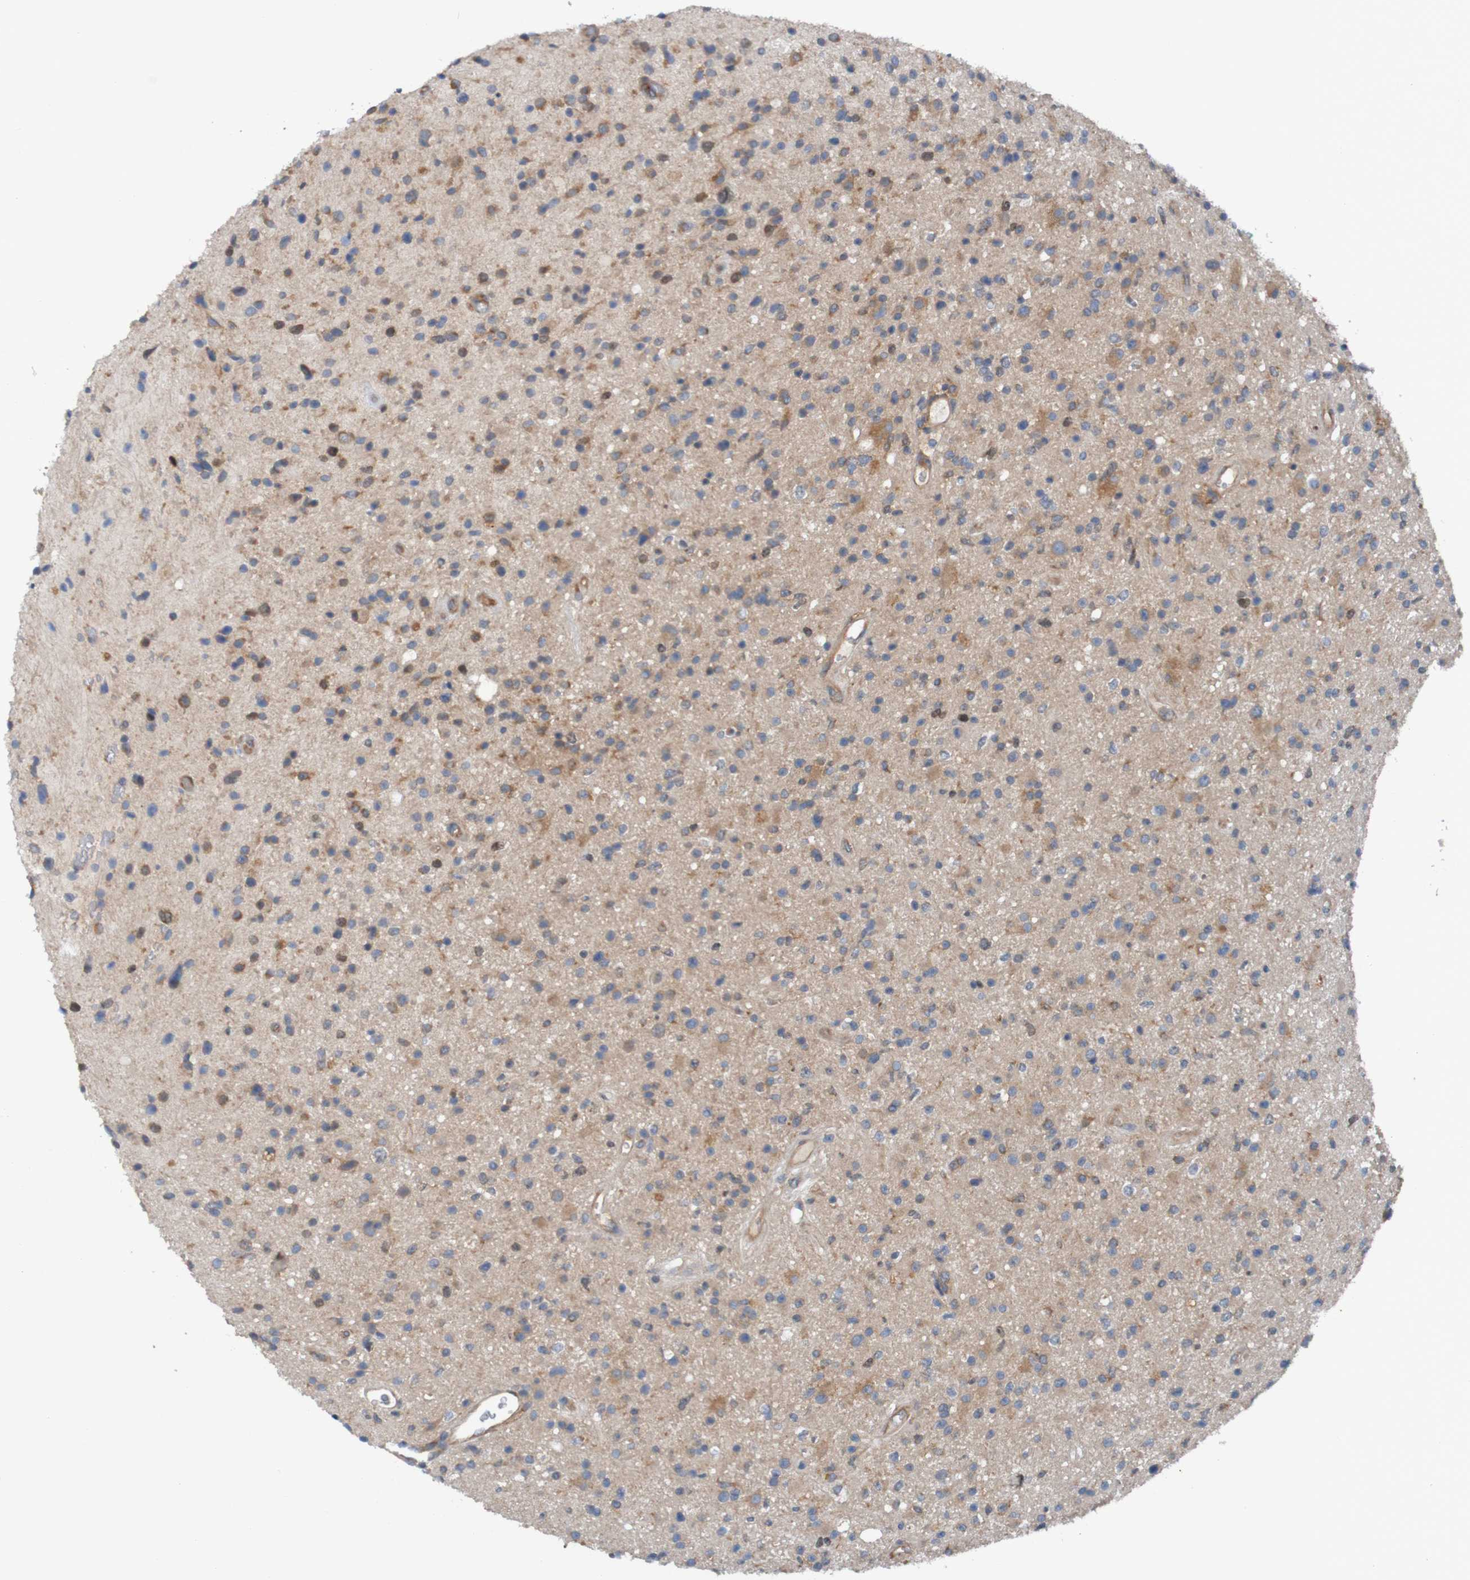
{"staining": {"intensity": "moderate", "quantity": ">75%", "location": "cytoplasmic/membranous"}, "tissue": "glioma", "cell_type": "Tumor cells", "image_type": "cancer", "snomed": [{"axis": "morphology", "description": "Glioma, malignant, High grade"}, {"axis": "topography", "description": "Brain"}], "caption": "This micrograph reveals immunohistochemistry staining of glioma, with medium moderate cytoplasmic/membranous positivity in approximately >75% of tumor cells.", "gene": "DNAJC4", "patient": {"sex": "male", "age": 33}}